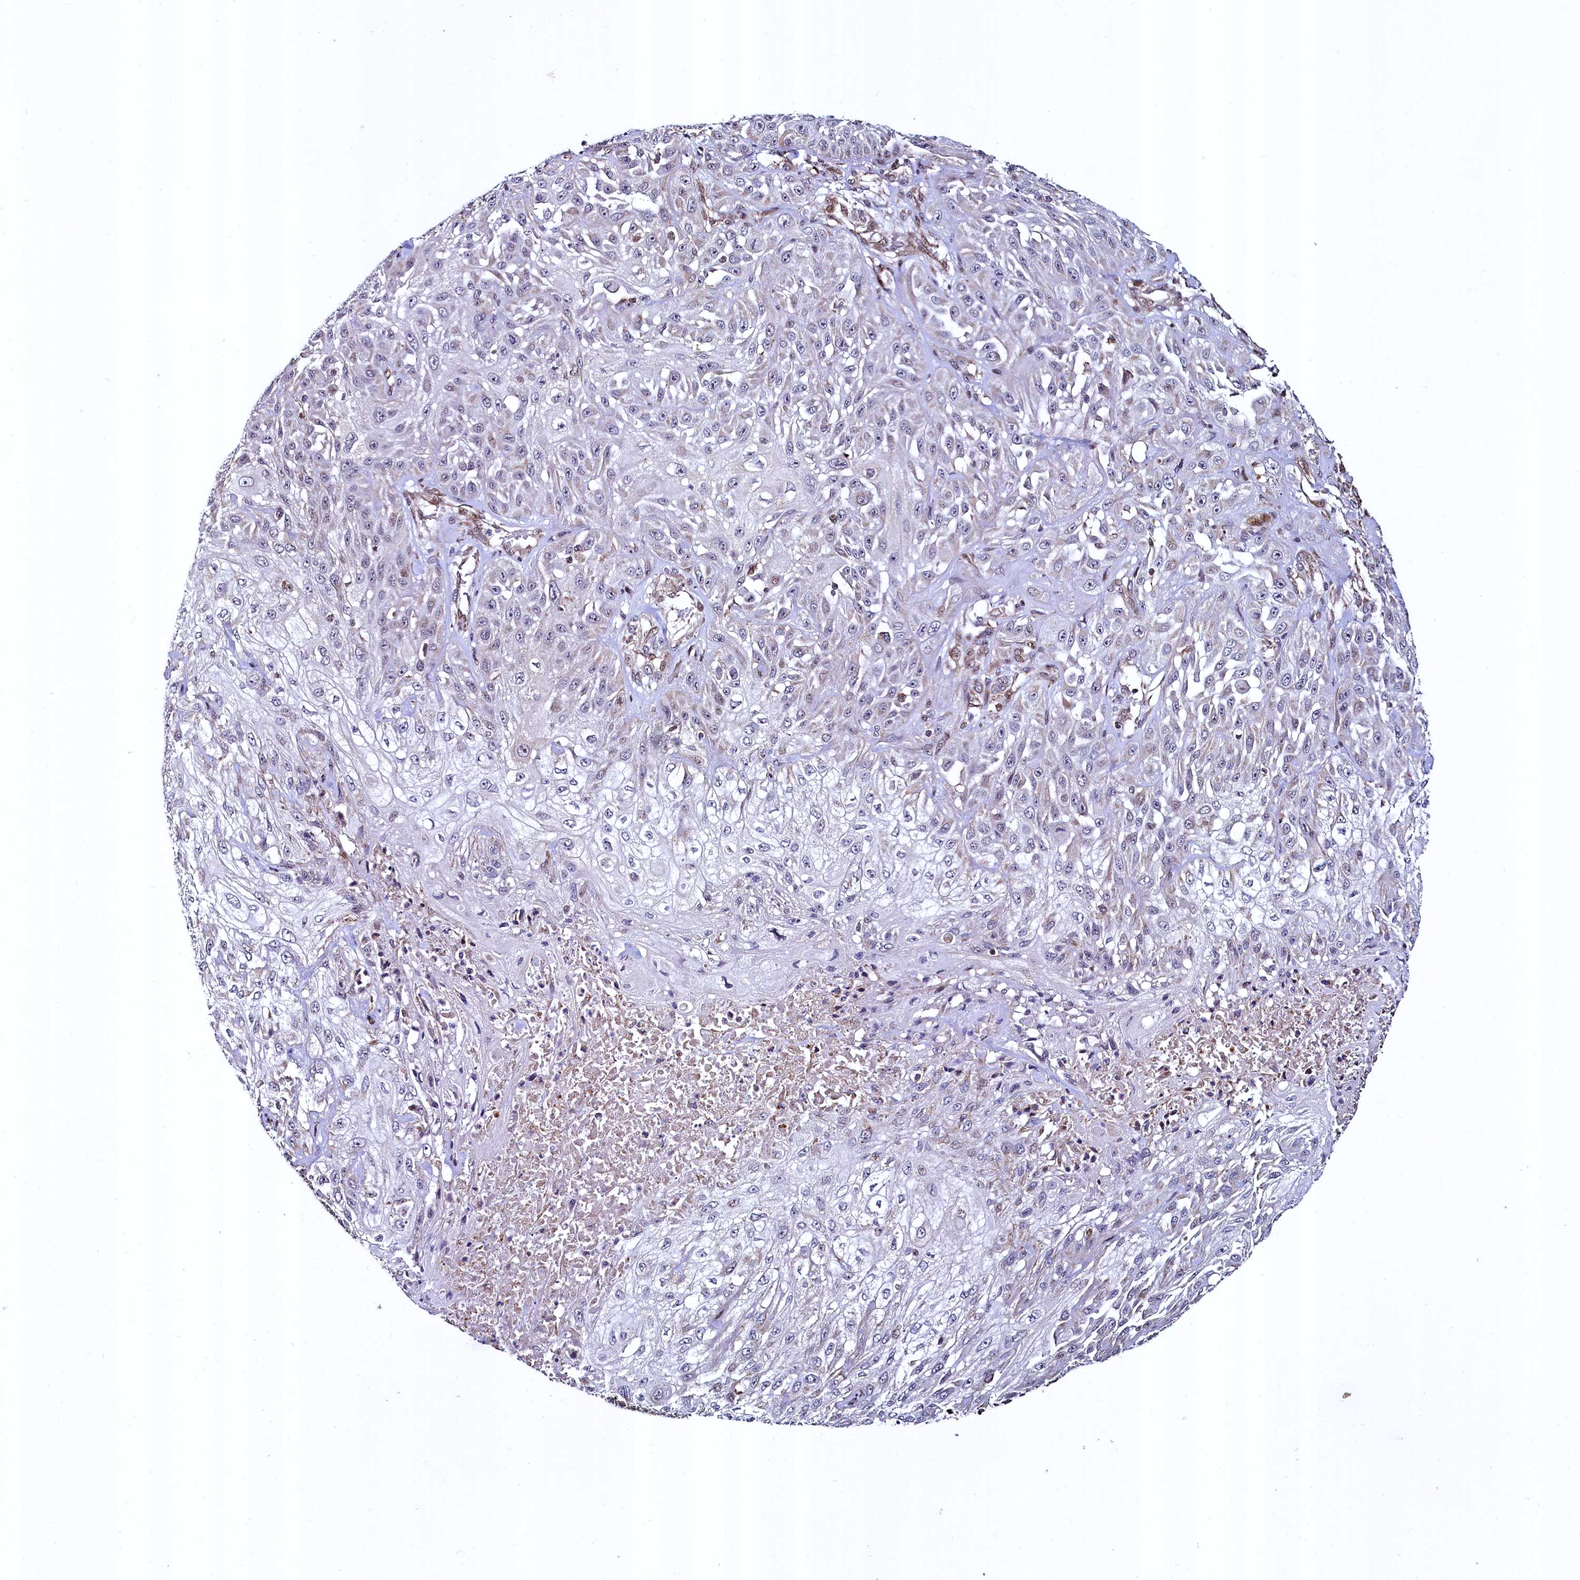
{"staining": {"intensity": "negative", "quantity": "none", "location": "none"}, "tissue": "skin cancer", "cell_type": "Tumor cells", "image_type": "cancer", "snomed": [{"axis": "morphology", "description": "Squamous cell carcinoma, NOS"}, {"axis": "morphology", "description": "Squamous cell carcinoma, metastatic, NOS"}, {"axis": "topography", "description": "Skin"}, {"axis": "topography", "description": "Lymph node"}], "caption": "This is an immunohistochemistry image of human squamous cell carcinoma (skin). There is no staining in tumor cells.", "gene": "ZNF577", "patient": {"sex": "male", "age": 75}}